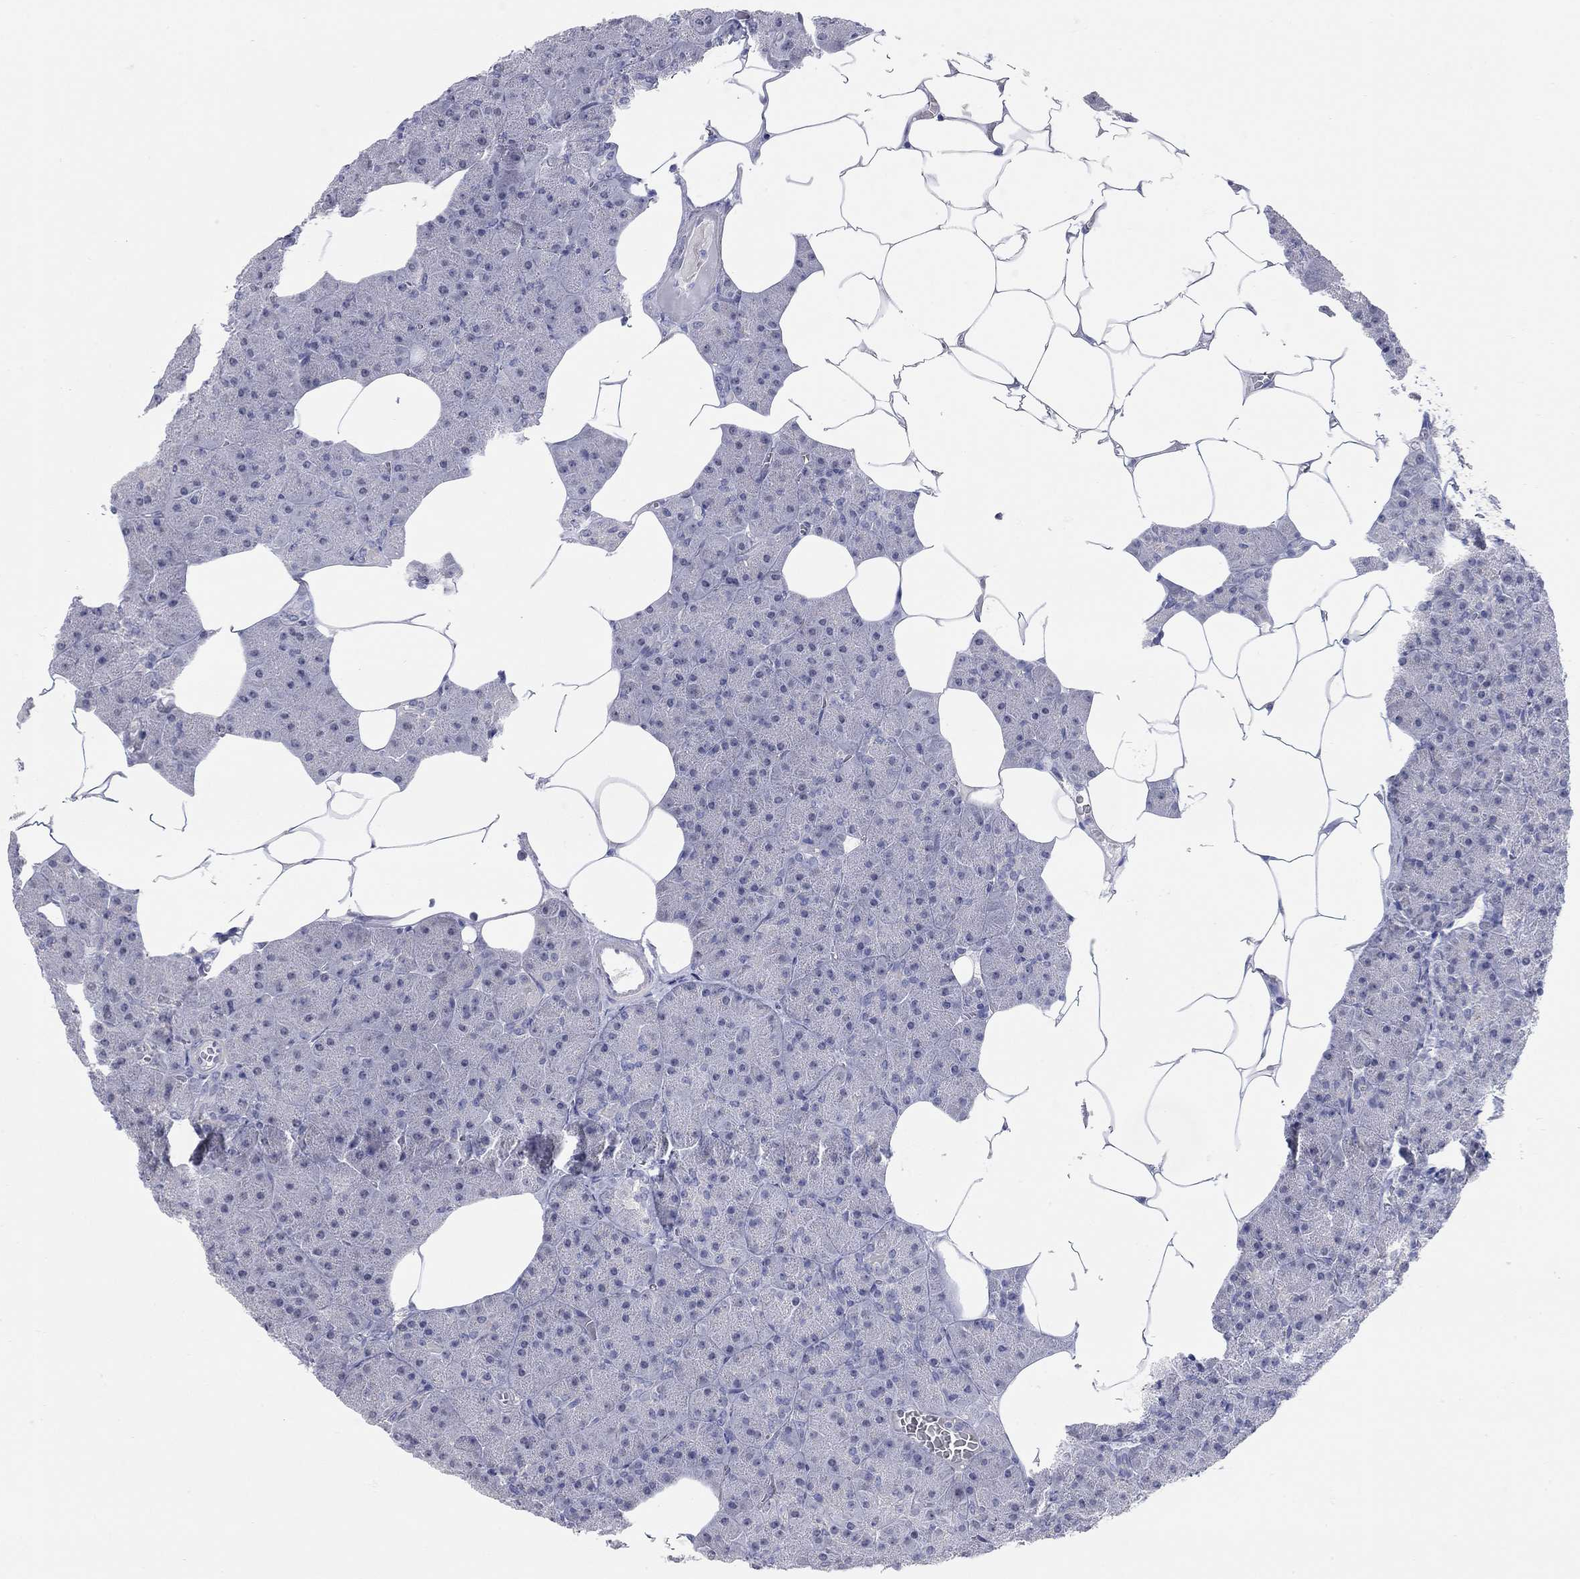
{"staining": {"intensity": "negative", "quantity": "none", "location": "none"}, "tissue": "pancreas", "cell_type": "Exocrine glandular cells", "image_type": "normal", "snomed": [{"axis": "morphology", "description": "Normal tissue, NOS"}, {"axis": "topography", "description": "Pancreas"}], "caption": "An IHC photomicrograph of unremarkable pancreas is shown. There is no staining in exocrine glandular cells of pancreas.", "gene": "WASF3", "patient": {"sex": "male", "age": 61}}